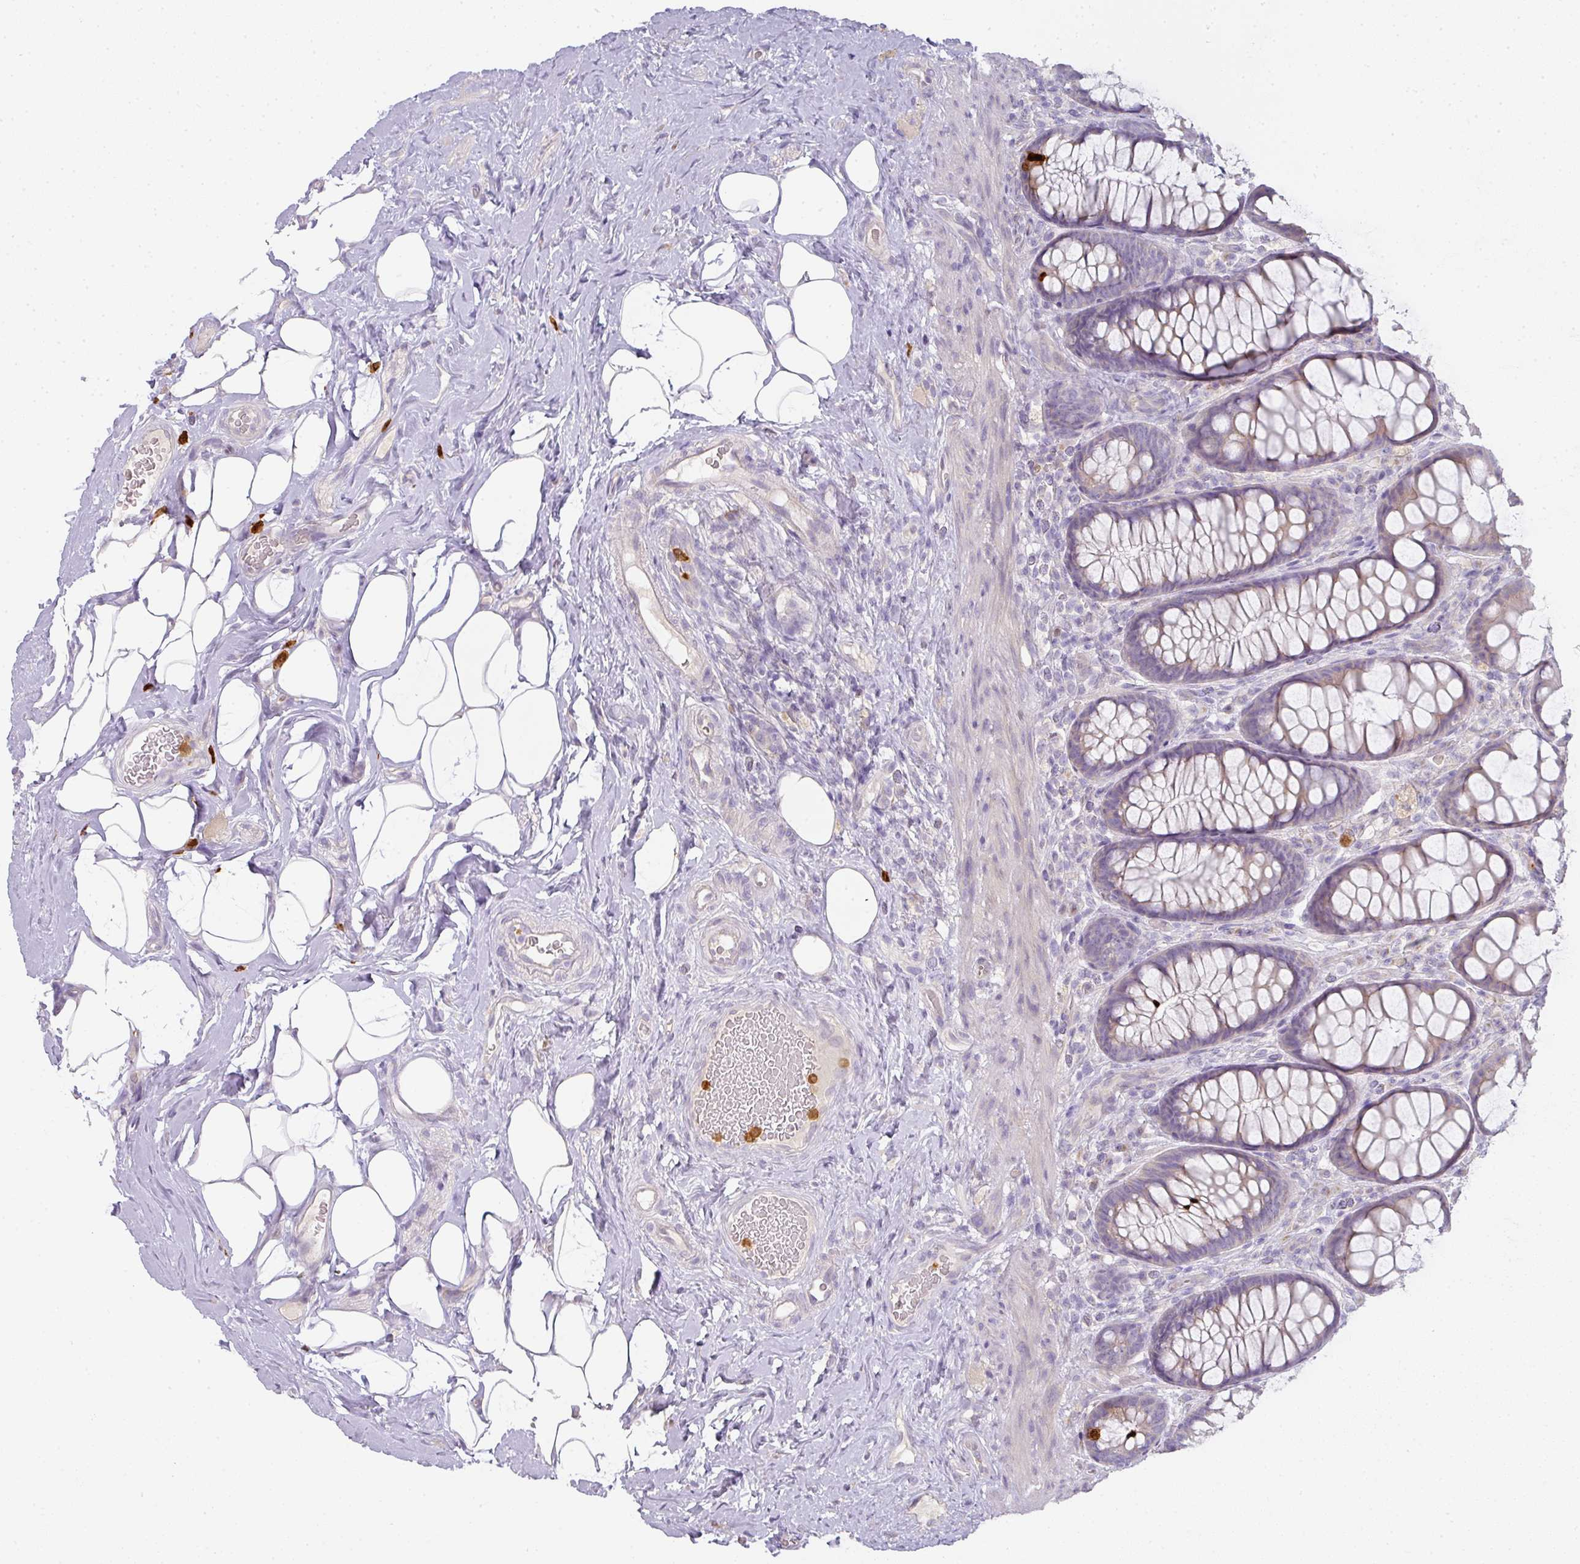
{"staining": {"intensity": "negative", "quantity": "none", "location": "none"}, "tissue": "rectum", "cell_type": "Glandular cells", "image_type": "normal", "snomed": [{"axis": "morphology", "description": "Normal tissue, NOS"}, {"axis": "topography", "description": "Rectum"}], "caption": "DAB (3,3'-diaminobenzidine) immunohistochemical staining of unremarkable human rectum exhibits no significant expression in glandular cells.", "gene": "HHEX", "patient": {"sex": "female", "age": 67}}